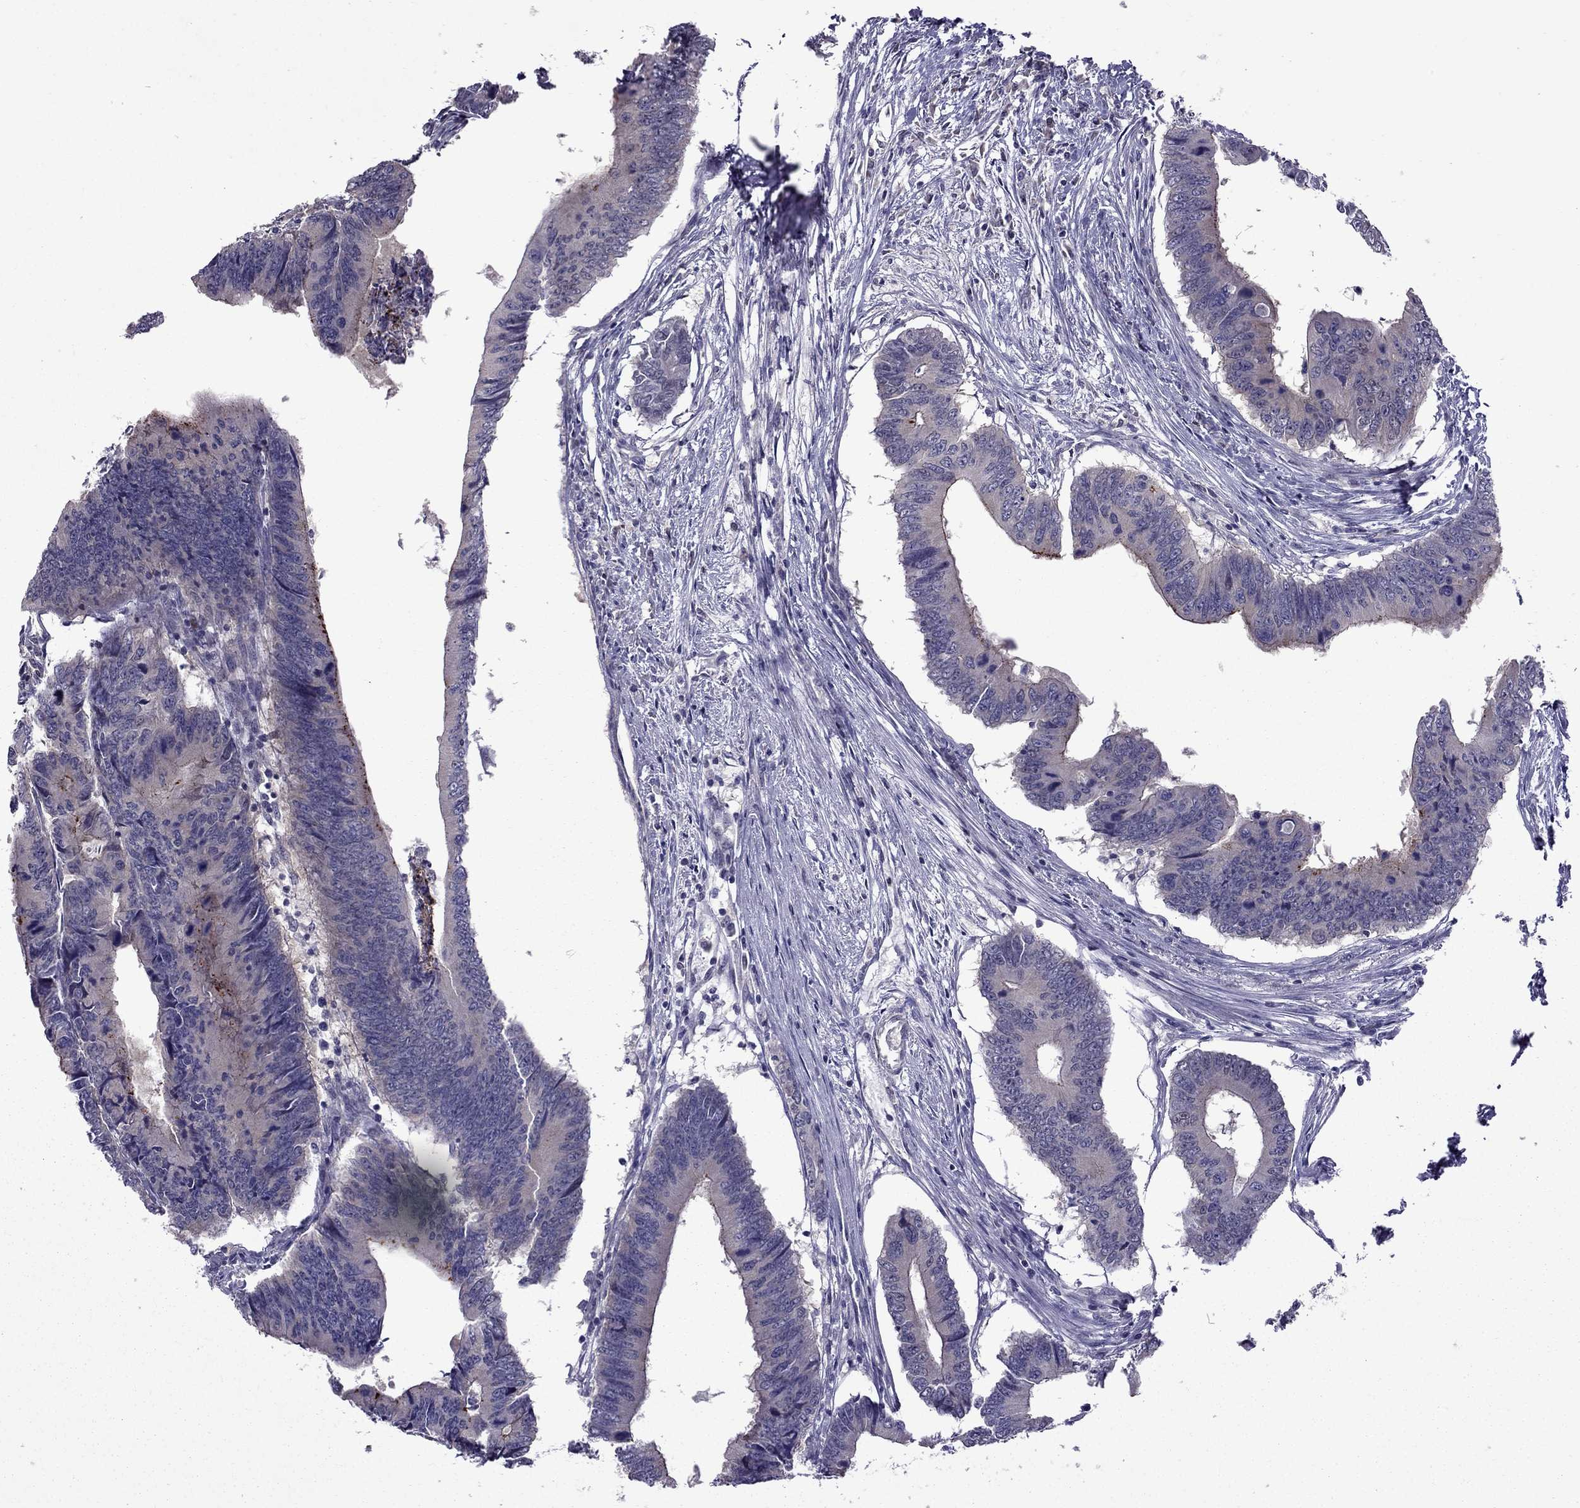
{"staining": {"intensity": "moderate", "quantity": "<25%", "location": "cytoplasmic/membranous"}, "tissue": "colorectal cancer", "cell_type": "Tumor cells", "image_type": "cancer", "snomed": [{"axis": "morphology", "description": "Adenocarcinoma, NOS"}, {"axis": "topography", "description": "Colon"}], "caption": "Protein analysis of adenocarcinoma (colorectal) tissue shows moderate cytoplasmic/membranous expression in about <25% of tumor cells.", "gene": "CDK5", "patient": {"sex": "male", "age": 53}}